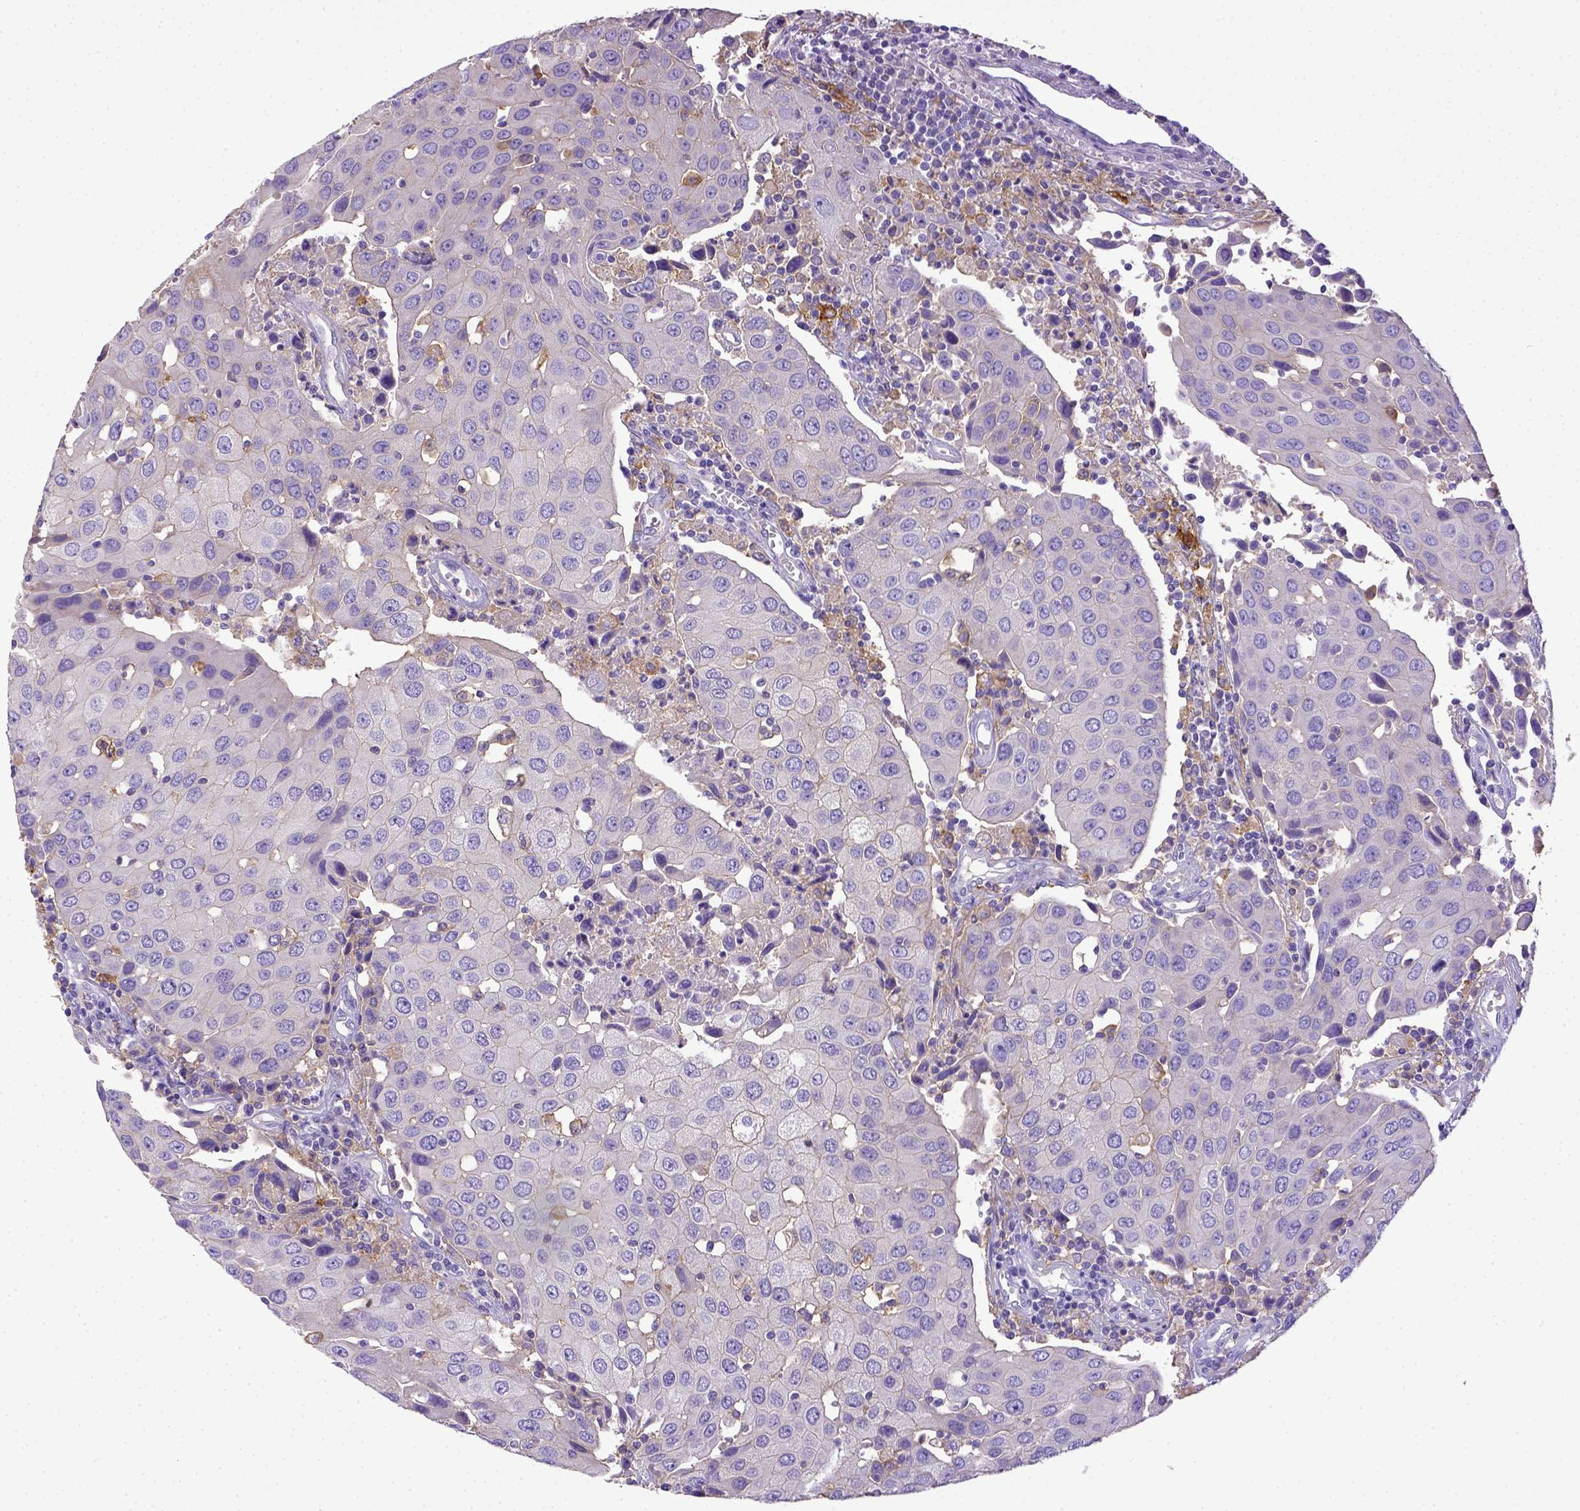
{"staining": {"intensity": "negative", "quantity": "none", "location": "none"}, "tissue": "urothelial cancer", "cell_type": "Tumor cells", "image_type": "cancer", "snomed": [{"axis": "morphology", "description": "Urothelial carcinoma, High grade"}, {"axis": "topography", "description": "Urinary bladder"}], "caption": "This is a micrograph of immunohistochemistry (IHC) staining of urothelial carcinoma (high-grade), which shows no staining in tumor cells.", "gene": "CD40", "patient": {"sex": "female", "age": 85}}